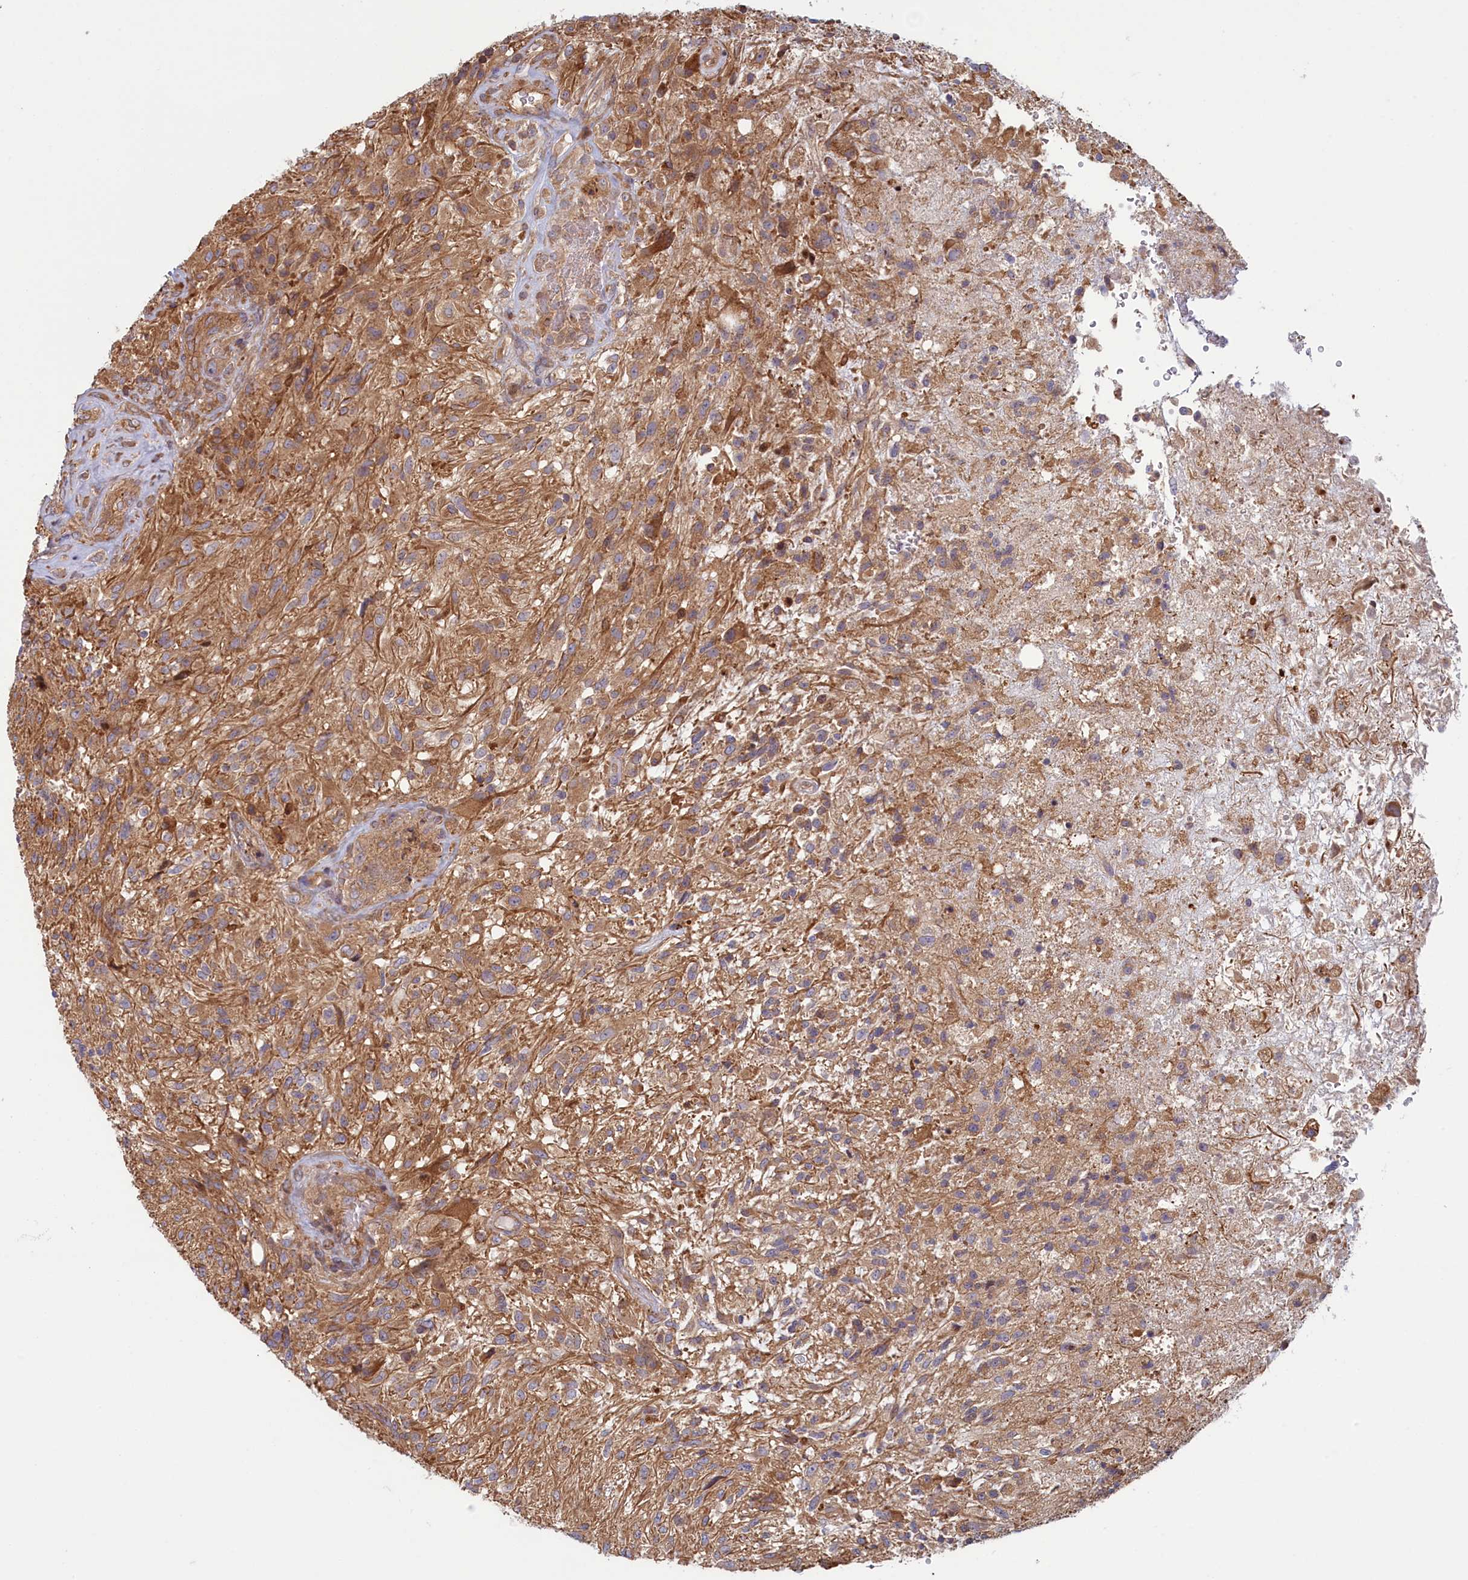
{"staining": {"intensity": "weak", "quantity": "25%-75%", "location": "cytoplasmic/membranous"}, "tissue": "glioma", "cell_type": "Tumor cells", "image_type": "cancer", "snomed": [{"axis": "morphology", "description": "Glioma, malignant, High grade"}, {"axis": "topography", "description": "Brain"}], "caption": "Brown immunohistochemical staining in human malignant high-grade glioma exhibits weak cytoplasmic/membranous staining in about 25%-75% of tumor cells.", "gene": "RILPL1", "patient": {"sex": "male", "age": 56}}